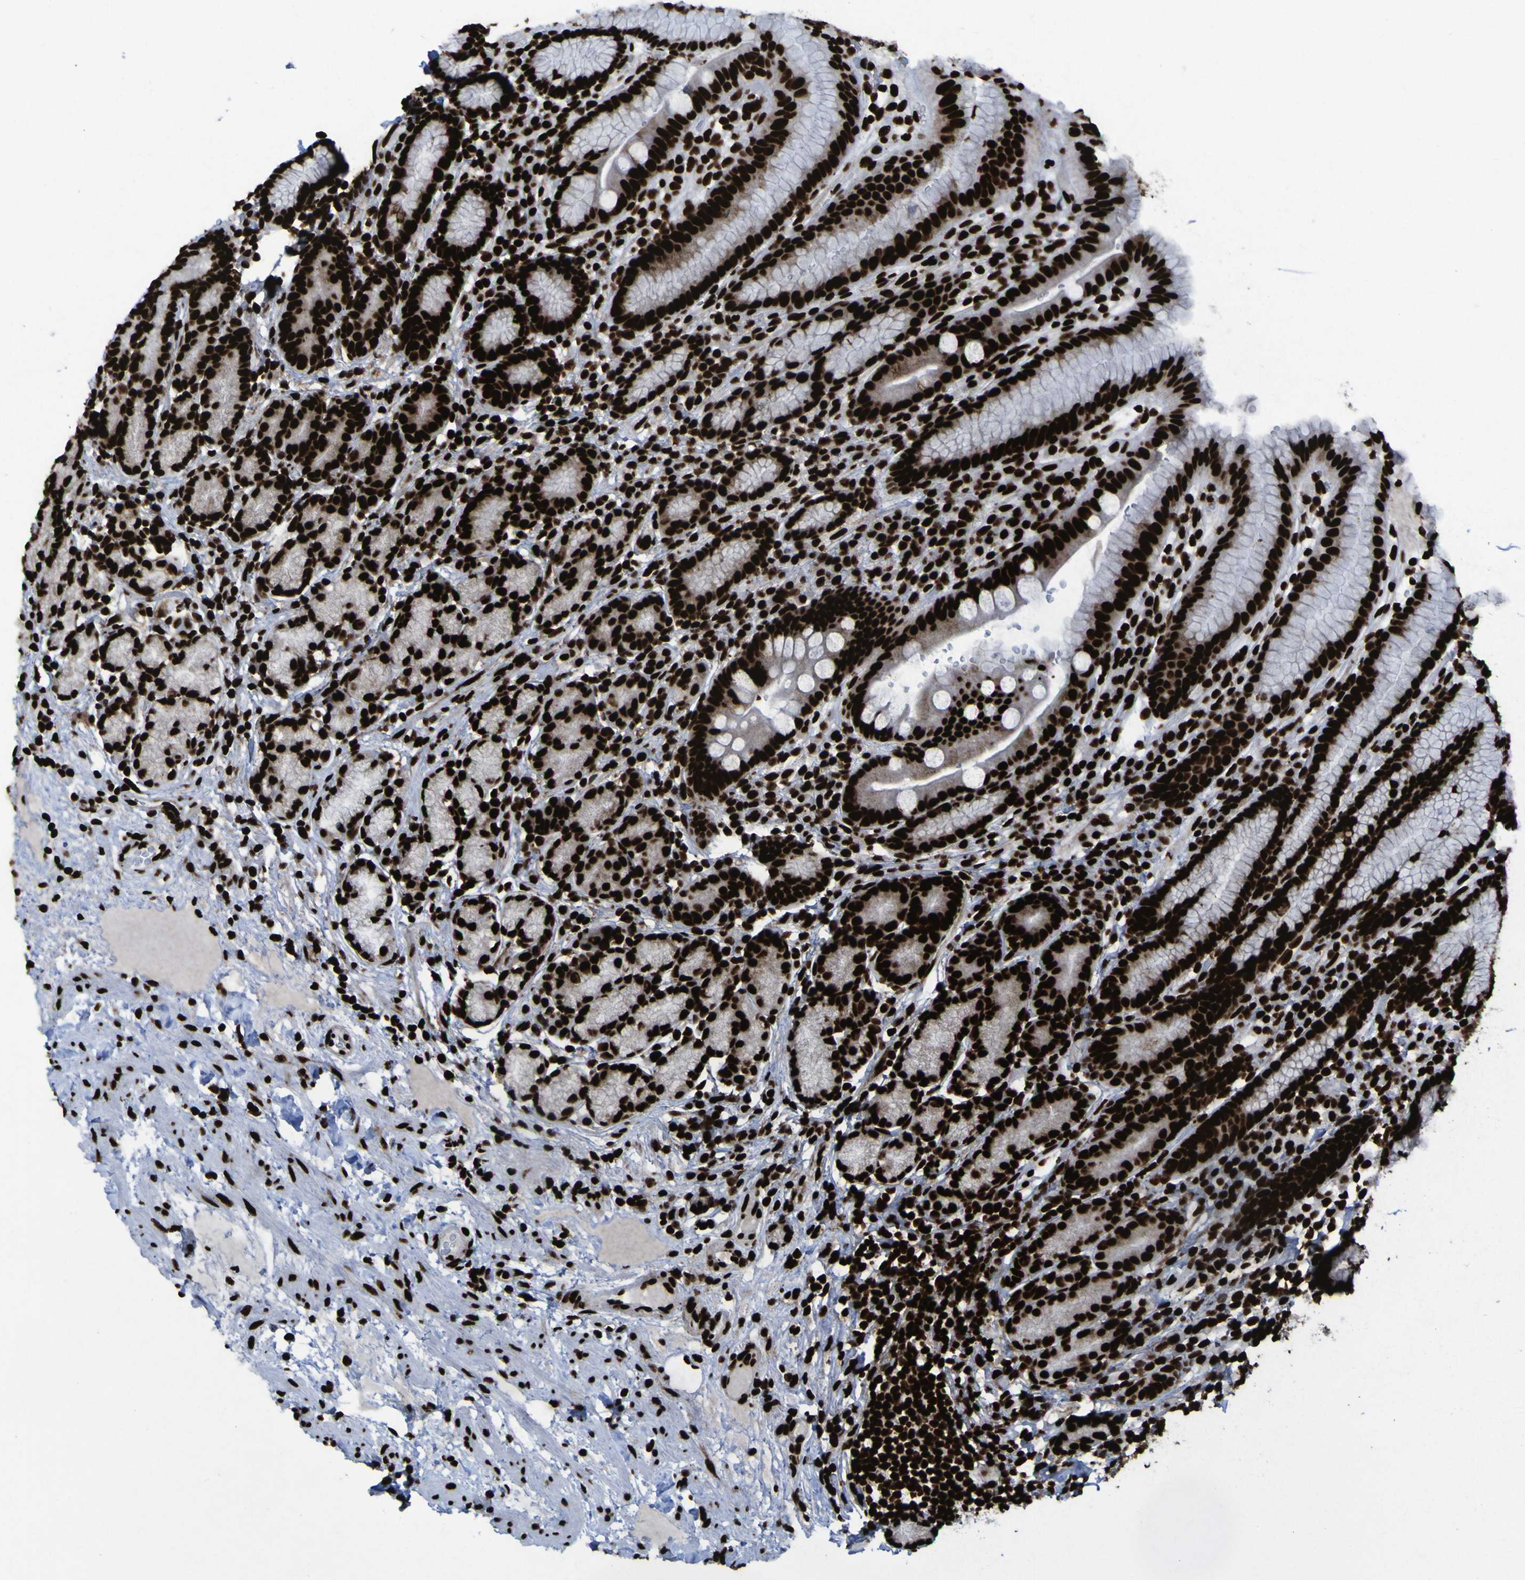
{"staining": {"intensity": "strong", "quantity": ">75%", "location": "nuclear"}, "tissue": "stomach", "cell_type": "Glandular cells", "image_type": "normal", "snomed": [{"axis": "morphology", "description": "Normal tissue, NOS"}, {"axis": "topography", "description": "Stomach, lower"}], "caption": "Immunohistochemistry (IHC) of unremarkable human stomach displays high levels of strong nuclear expression in about >75% of glandular cells.", "gene": "NPM1", "patient": {"sex": "male", "age": 52}}